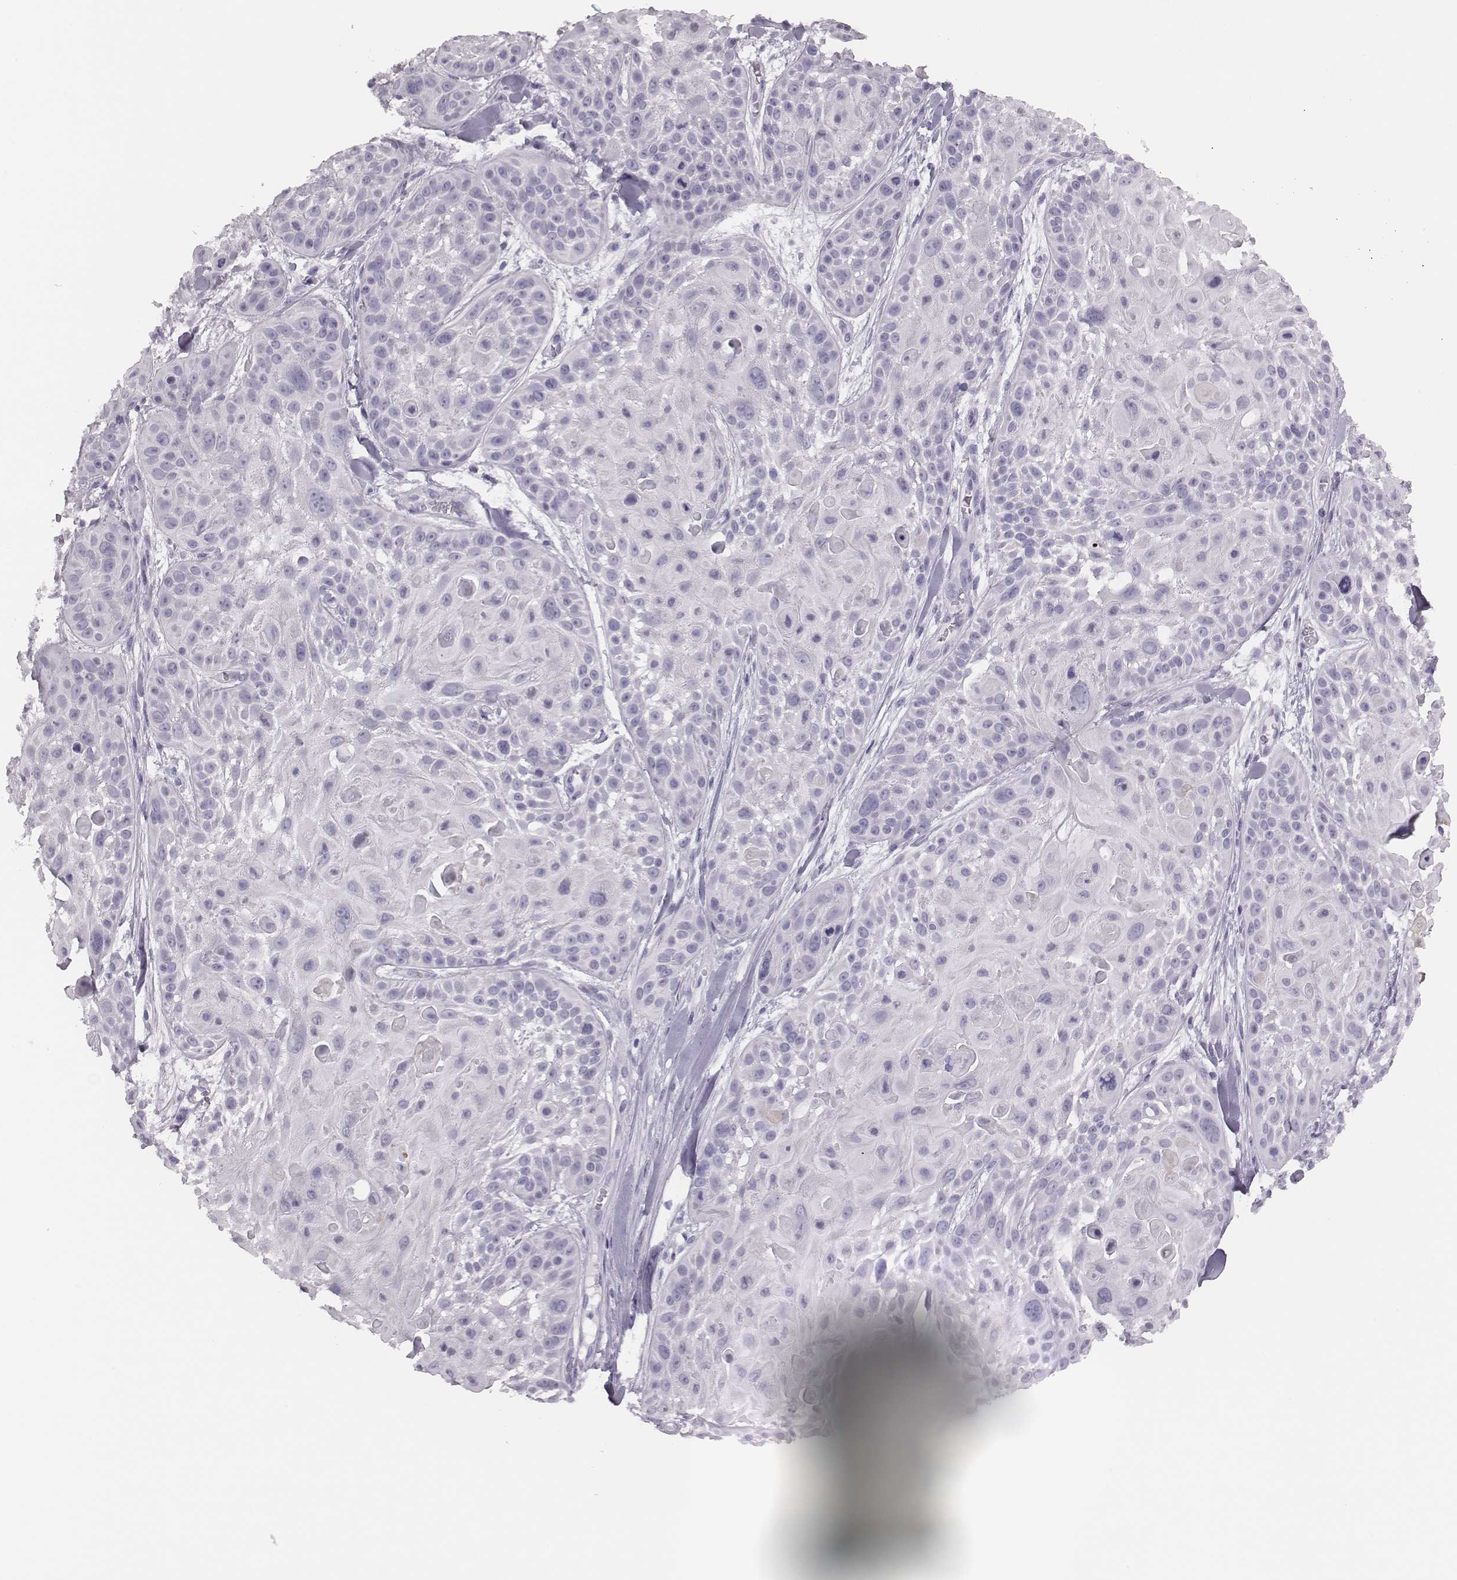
{"staining": {"intensity": "negative", "quantity": "none", "location": "none"}, "tissue": "skin cancer", "cell_type": "Tumor cells", "image_type": "cancer", "snomed": [{"axis": "morphology", "description": "Squamous cell carcinoma, NOS"}, {"axis": "topography", "description": "Skin"}, {"axis": "topography", "description": "Anal"}], "caption": "A photomicrograph of squamous cell carcinoma (skin) stained for a protein exhibits no brown staining in tumor cells.", "gene": "H1-6", "patient": {"sex": "female", "age": 75}}